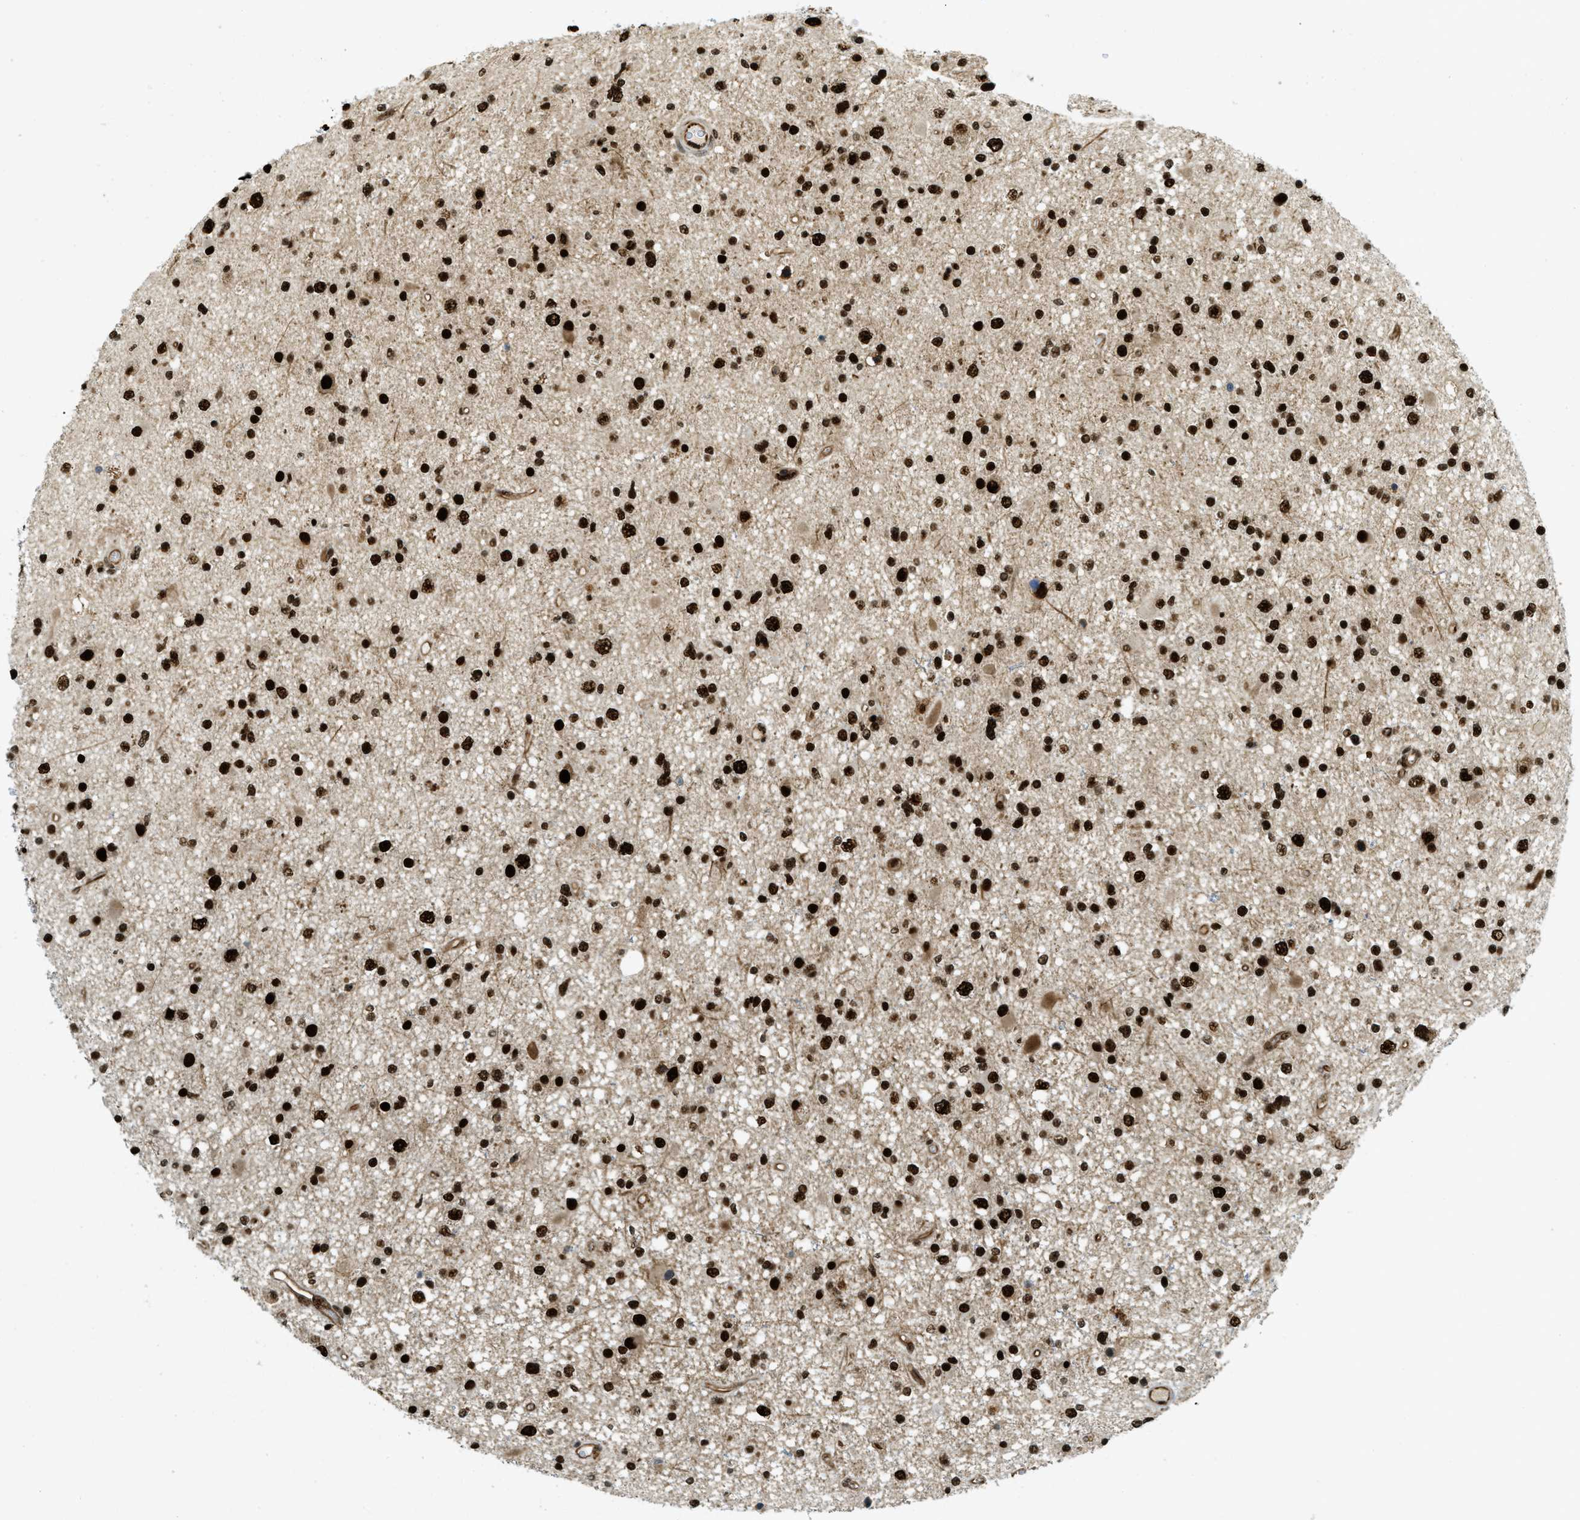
{"staining": {"intensity": "strong", "quantity": ">75%", "location": "nuclear"}, "tissue": "glioma", "cell_type": "Tumor cells", "image_type": "cancer", "snomed": [{"axis": "morphology", "description": "Glioma, malignant, High grade"}, {"axis": "topography", "description": "Brain"}], "caption": "Protein expression analysis of high-grade glioma (malignant) displays strong nuclear expression in approximately >75% of tumor cells.", "gene": "ZFR", "patient": {"sex": "male", "age": 33}}